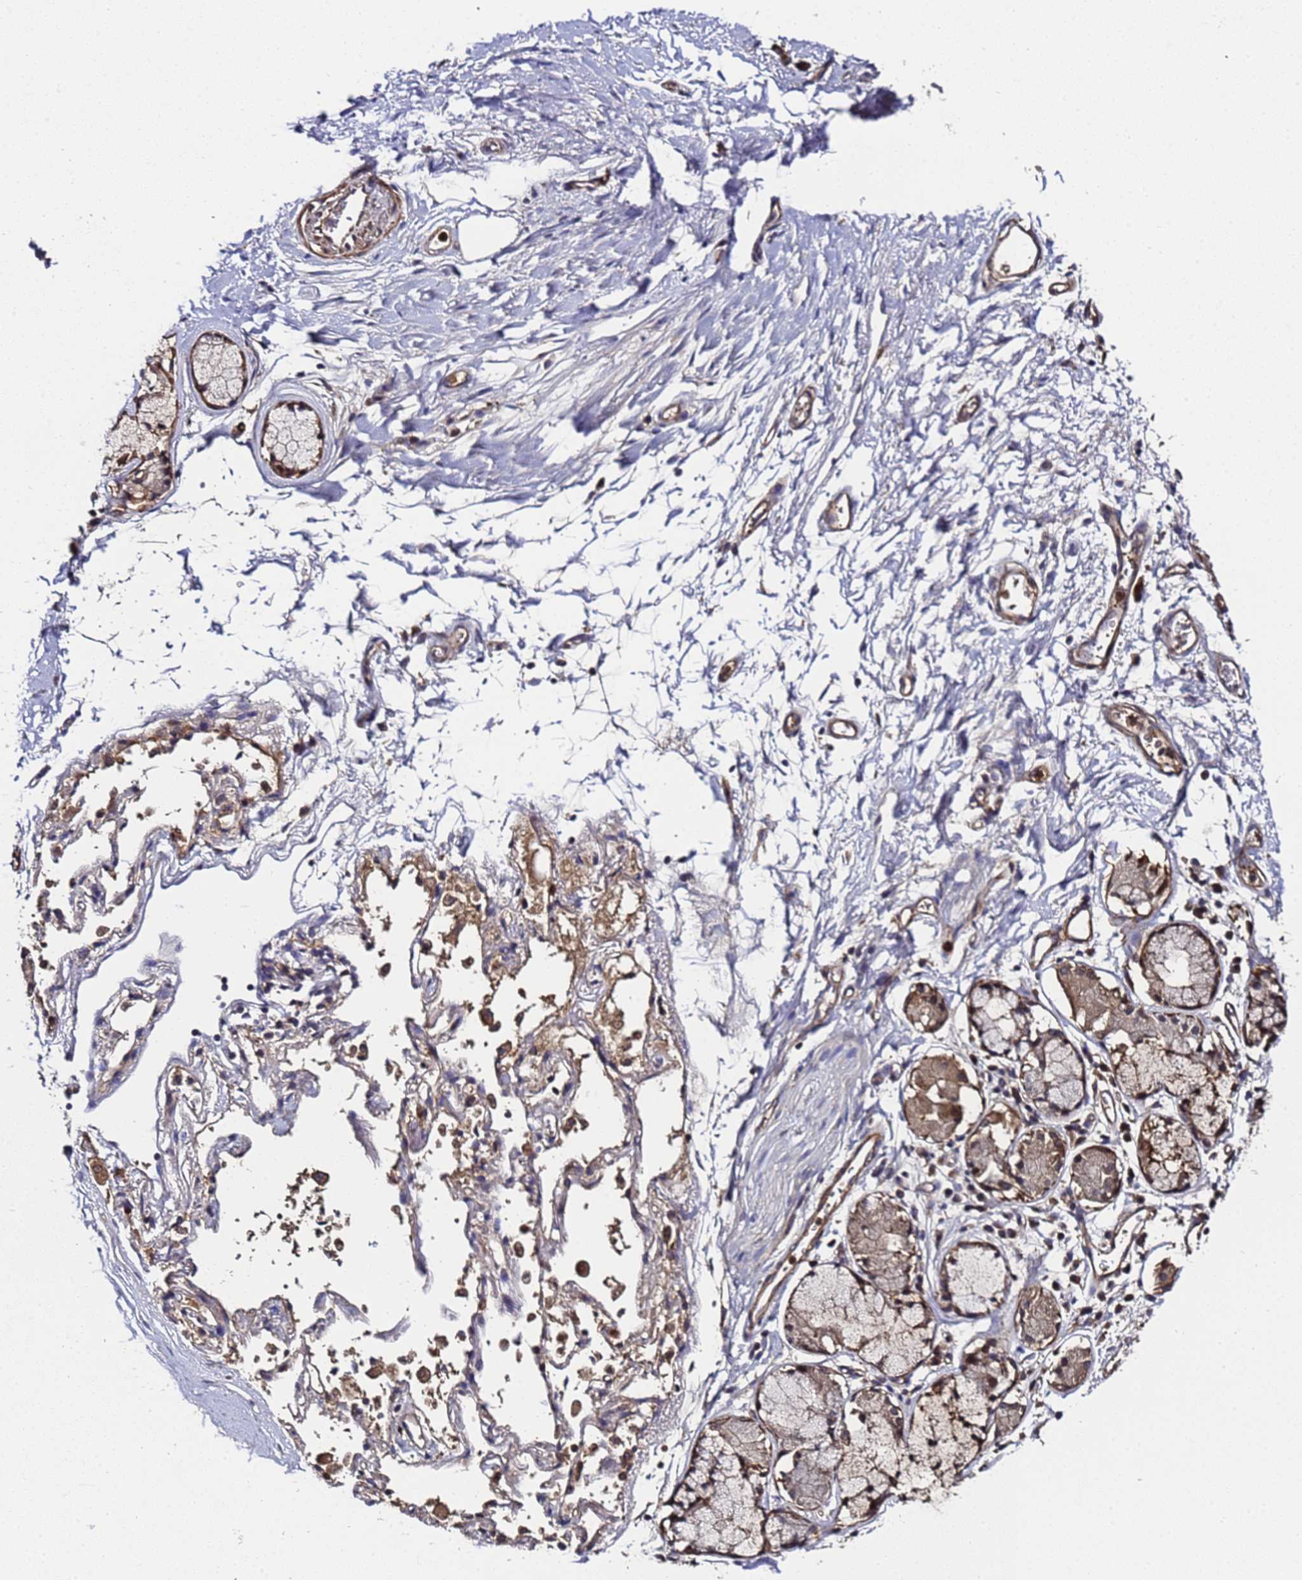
{"staining": {"intensity": "weak", "quantity": ">75%", "location": "cytoplasmic/membranous"}, "tissue": "adipose tissue", "cell_type": "Adipocytes", "image_type": "normal", "snomed": [{"axis": "morphology", "description": "Normal tissue, NOS"}, {"axis": "topography", "description": "Cartilage tissue"}], "caption": "Weak cytoplasmic/membranous staining is appreciated in about >75% of adipocytes in normal adipose tissue.", "gene": "GSTCD", "patient": {"sex": "male", "age": 73}}